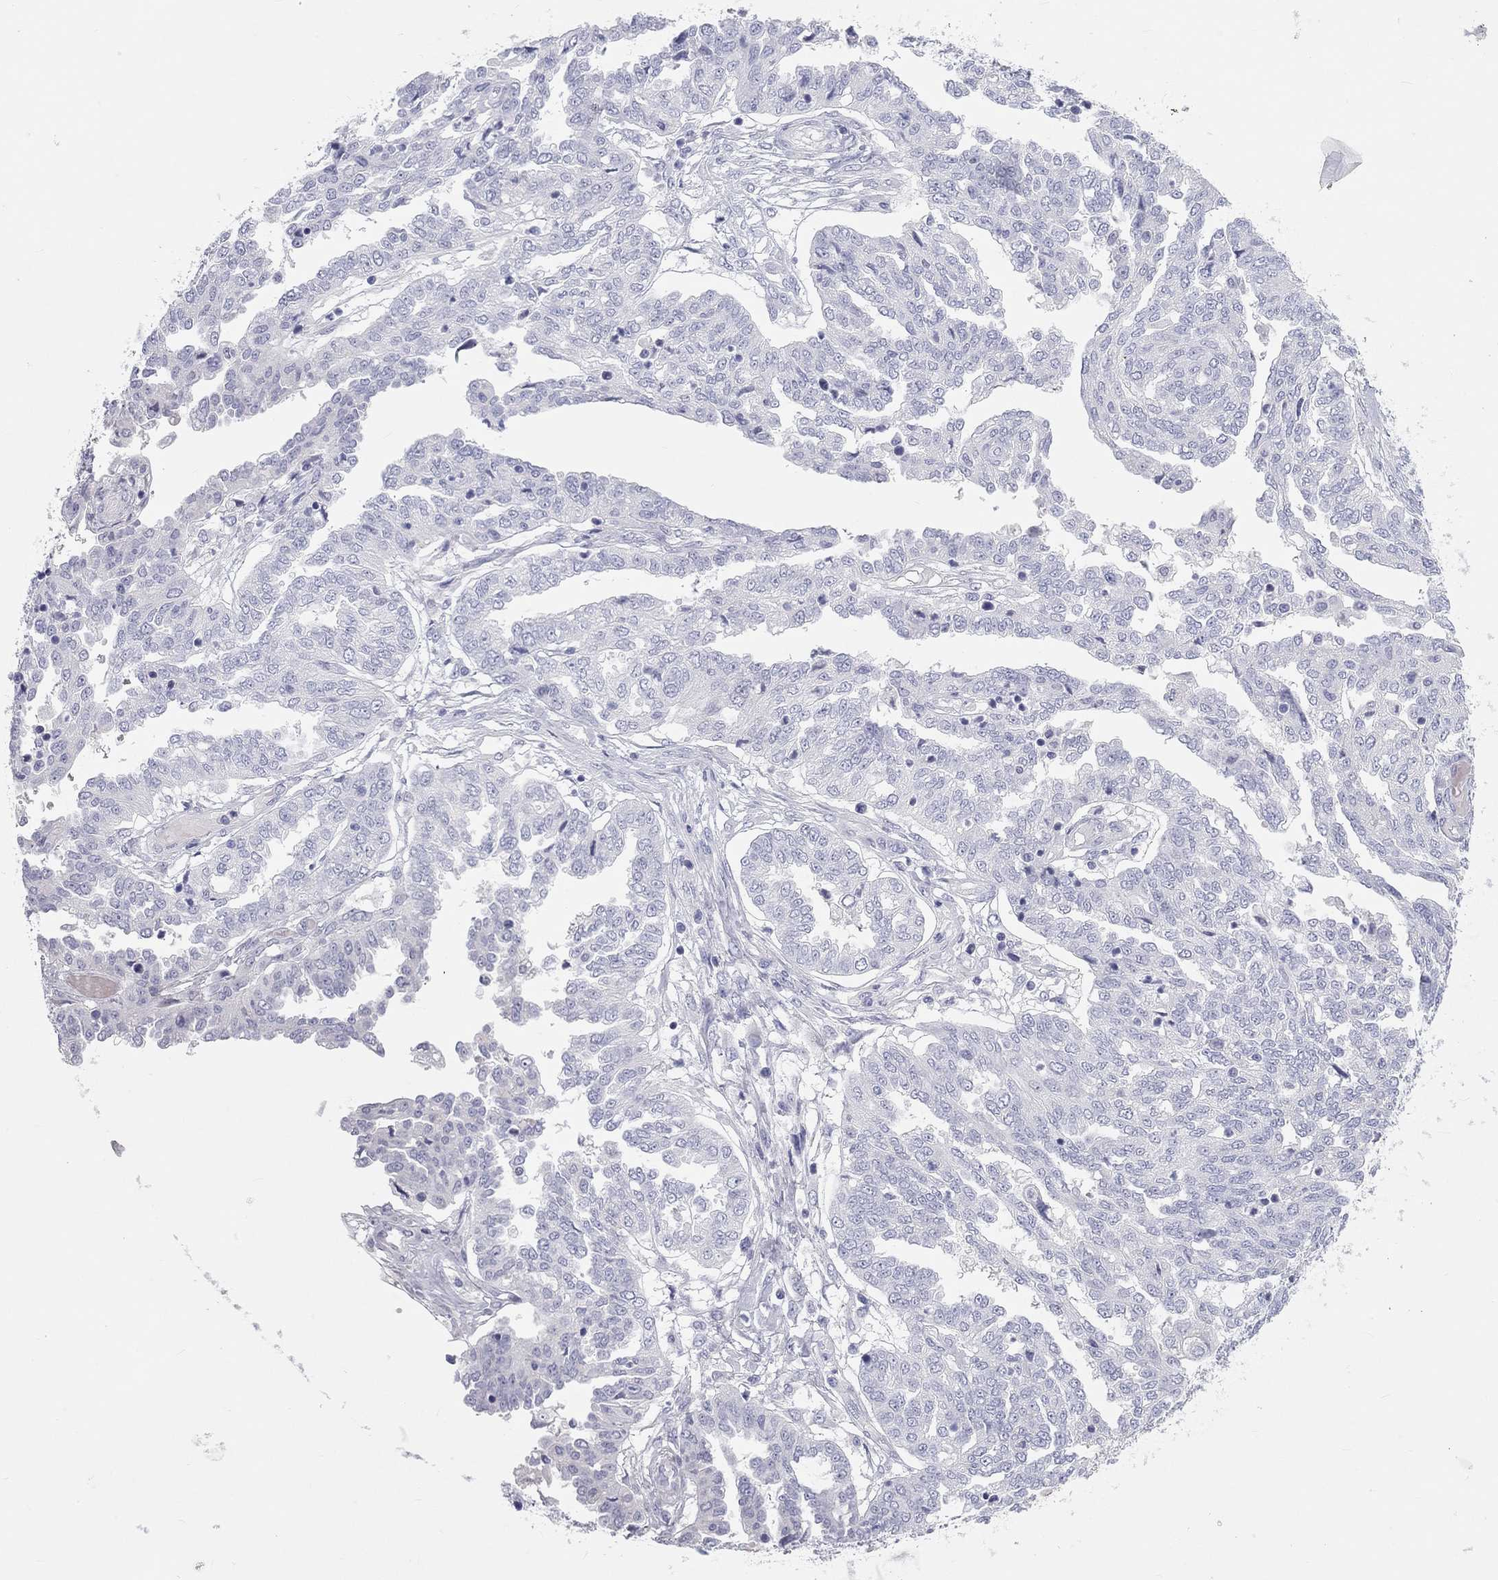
{"staining": {"intensity": "negative", "quantity": "none", "location": "none"}, "tissue": "ovarian cancer", "cell_type": "Tumor cells", "image_type": "cancer", "snomed": [{"axis": "morphology", "description": "Cystadenocarcinoma, serous, NOS"}, {"axis": "topography", "description": "Ovary"}], "caption": "Protein analysis of serous cystadenocarcinoma (ovarian) exhibits no significant positivity in tumor cells. (DAB immunohistochemistry, high magnification).", "gene": "PCDHGC5", "patient": {"sex": "female", "age": 67}}